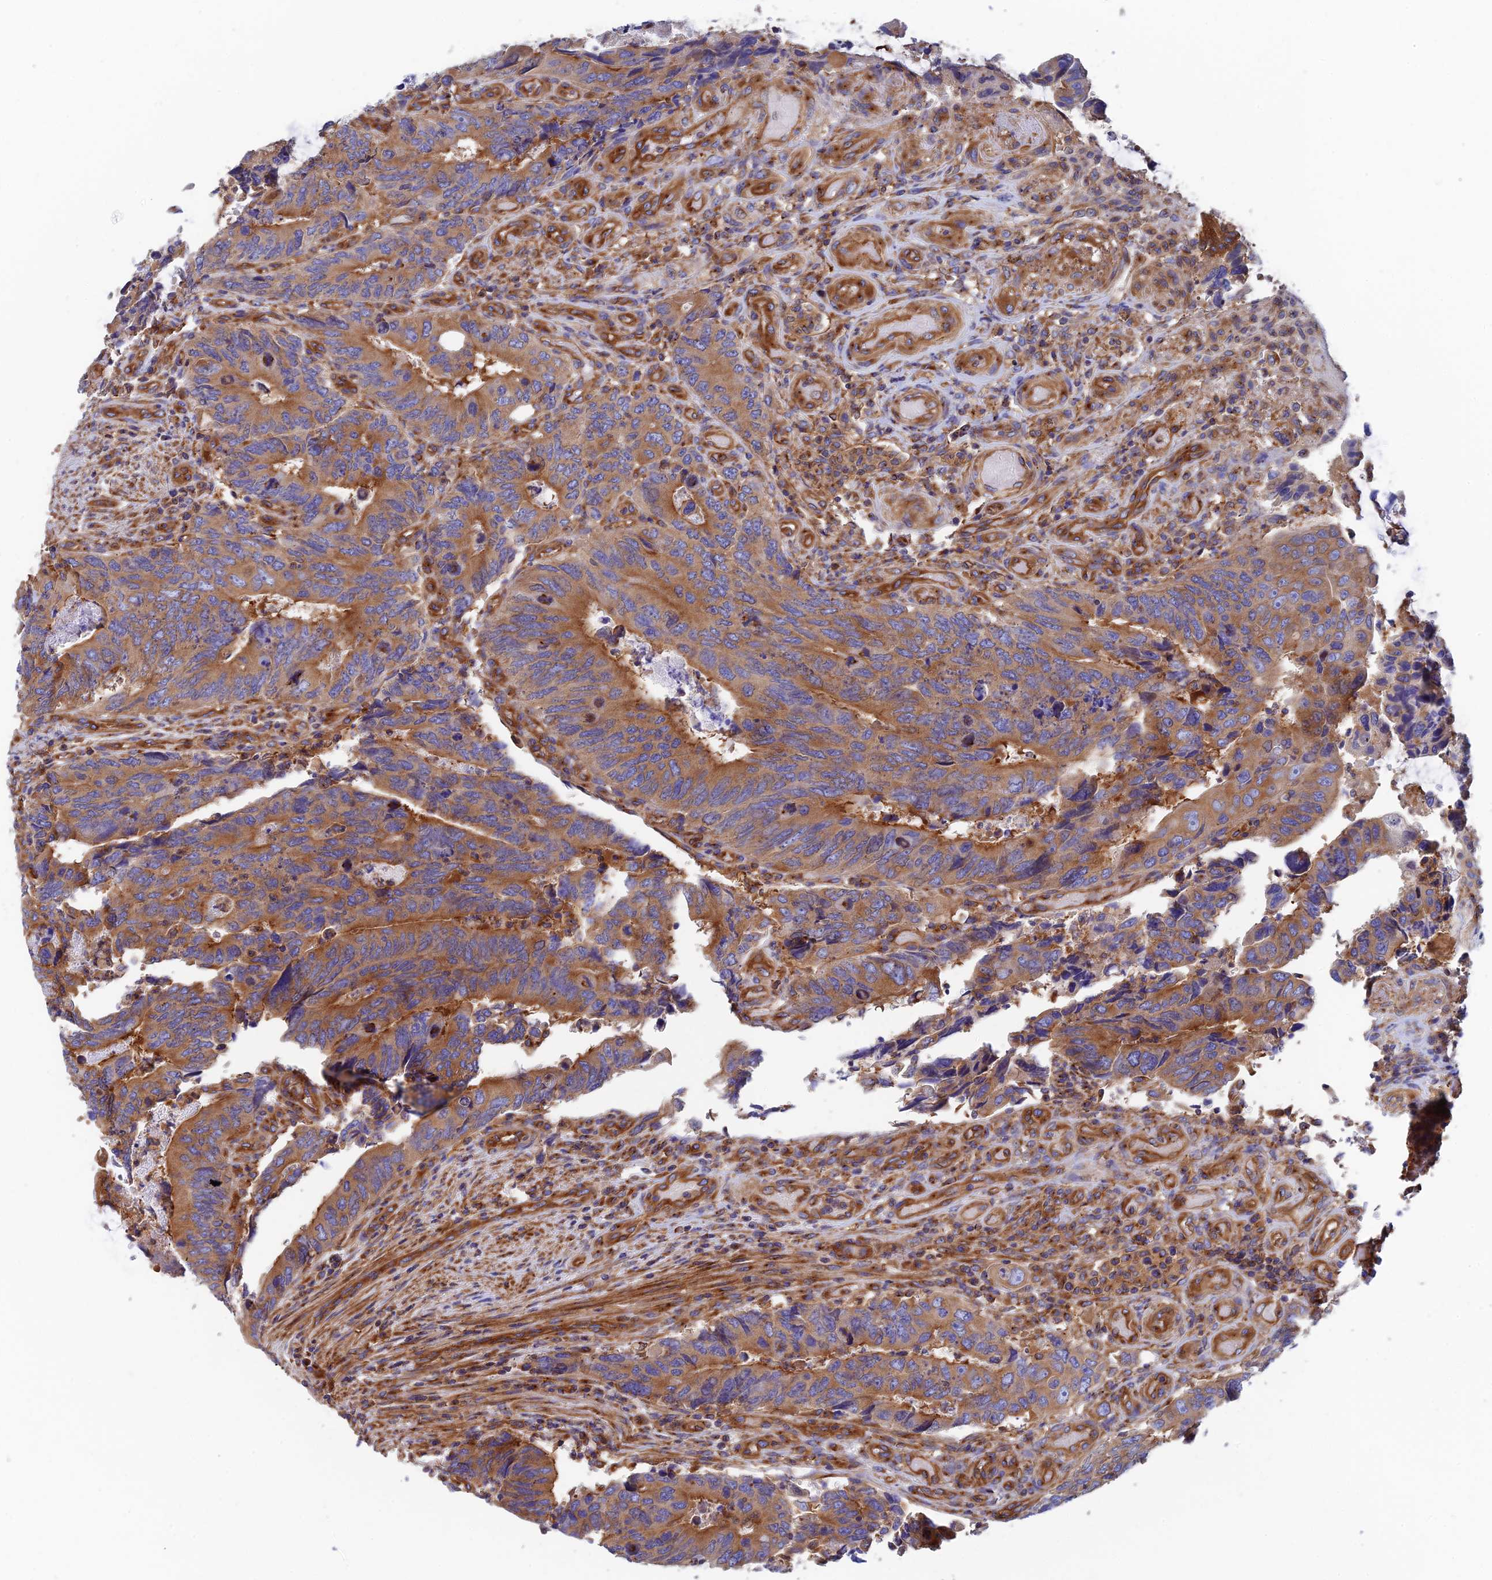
{"staining": {"intensity": "moderate", "quantity": ">75%", "location": "cytoplasmic/membranous"}, "tissue": "colorectal cancer", "cell_type": "Tumor cells", "image_type": "cancer", "snomed": [{"axis": "morphology", "description": "Adenocarcinoma, NOS"}, {"axis": "topography", "description": "Colon"}], "caption": "Protein analysis of colorectal cancer (adenocarcinoma) tissue shows moderate cytoplasmic/membranous expression in about >75% of tumor cells.", "gene": "DCTN2", "patient": {"sex": "male", "age": 87}}